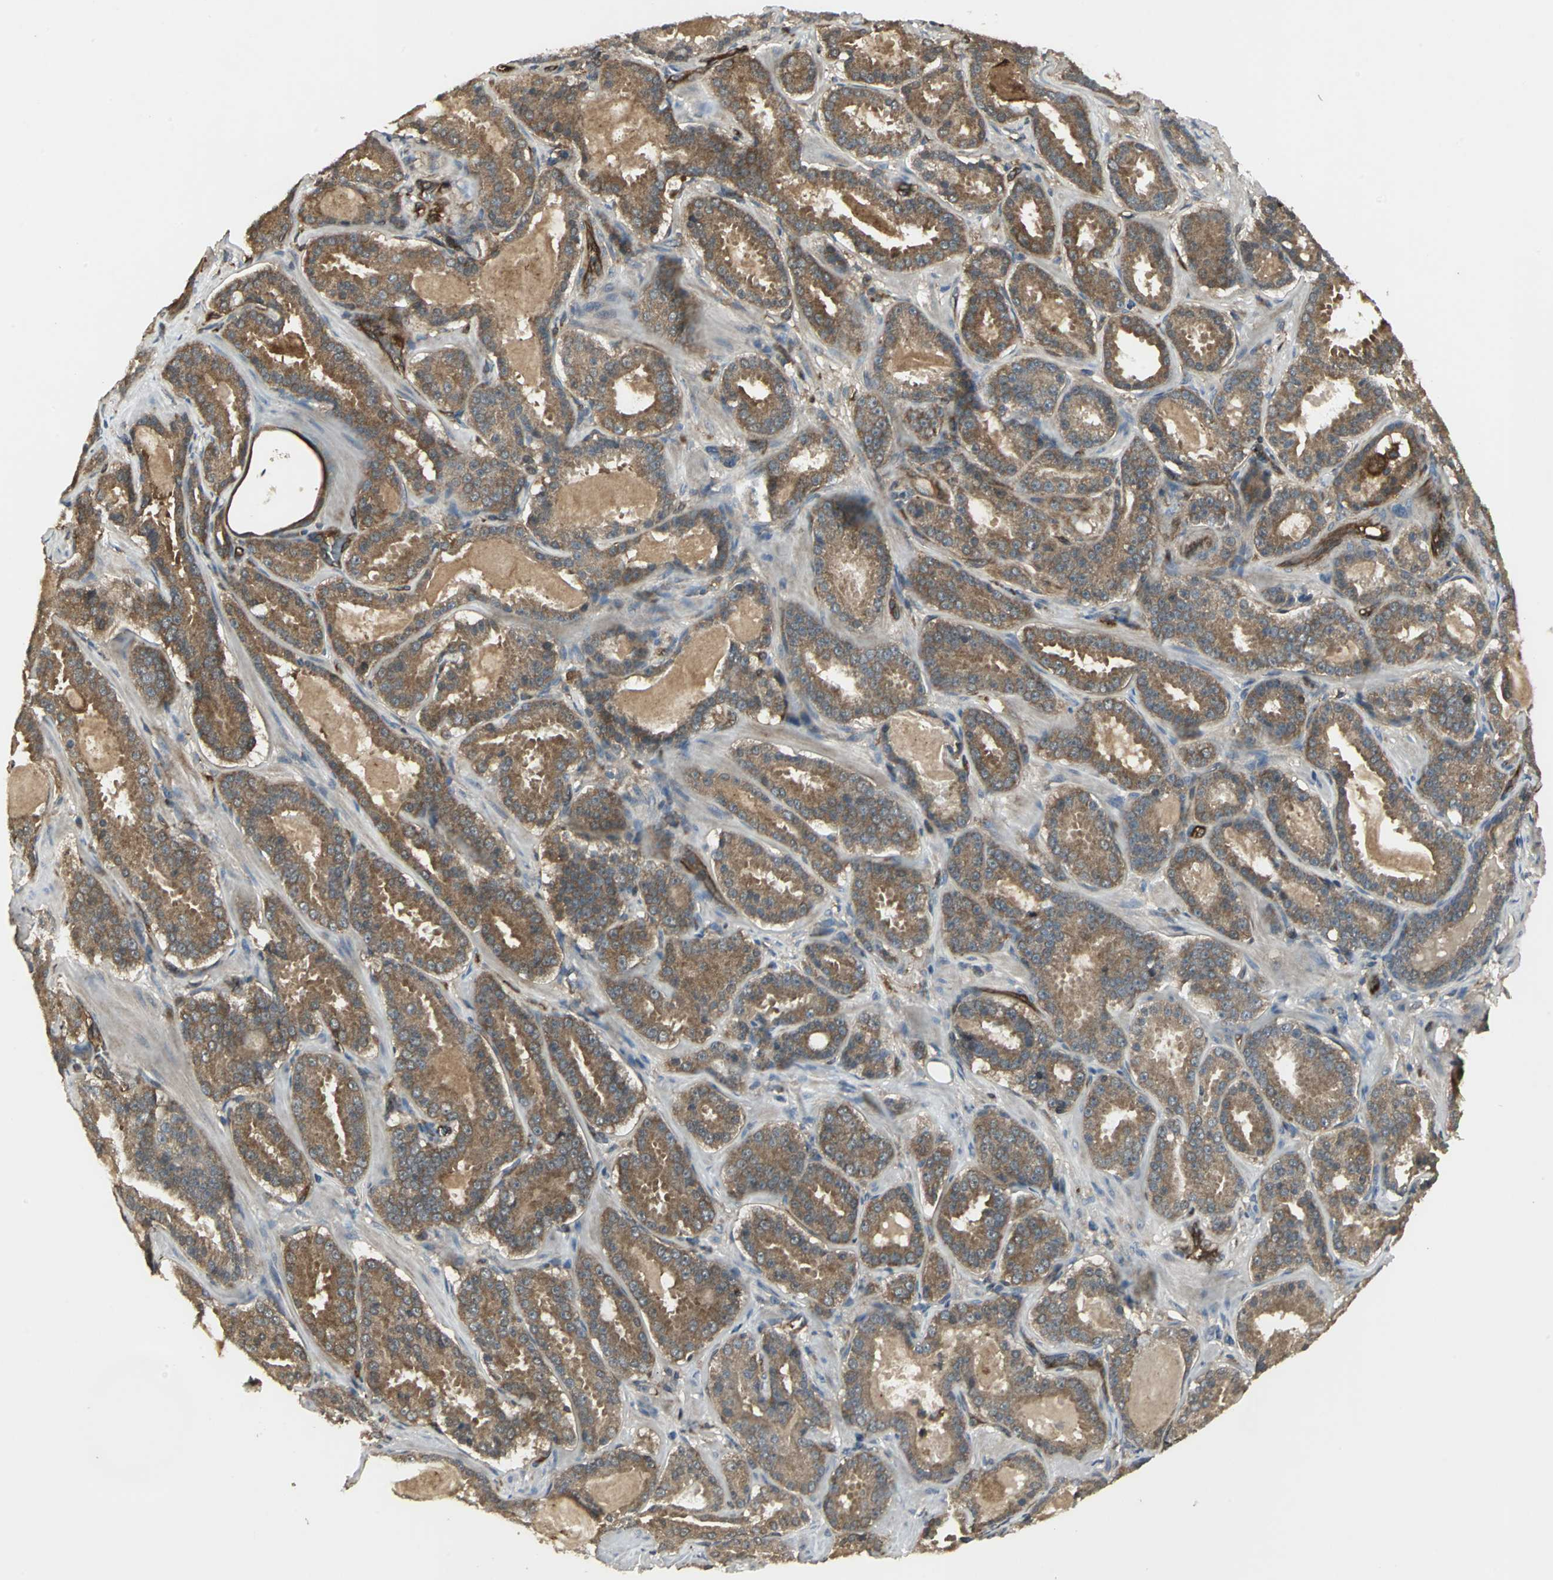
{"staining": {"intensity": "moderate", "quantity": ">75%", "location": "cytoplasmic/membranous"}, "tissue": "prostate cancer", "cell_type": "Tumor cells", "image_type": "cancer", "snomed": [{"axis": "morphology", "description": "Adenocarcinoma, Low grade"}, {"axis": "topography", "description": "Prostate"}], "caption": "A brown stain shows moderate cytoplasmic/membranous positivity of a protein in prostate cancer tumor cells. (Brightfield microscopy of DAB IHC at high magnification).", "gene": "PRXL2B", "patient": {"sex": "male", "age": 59}}